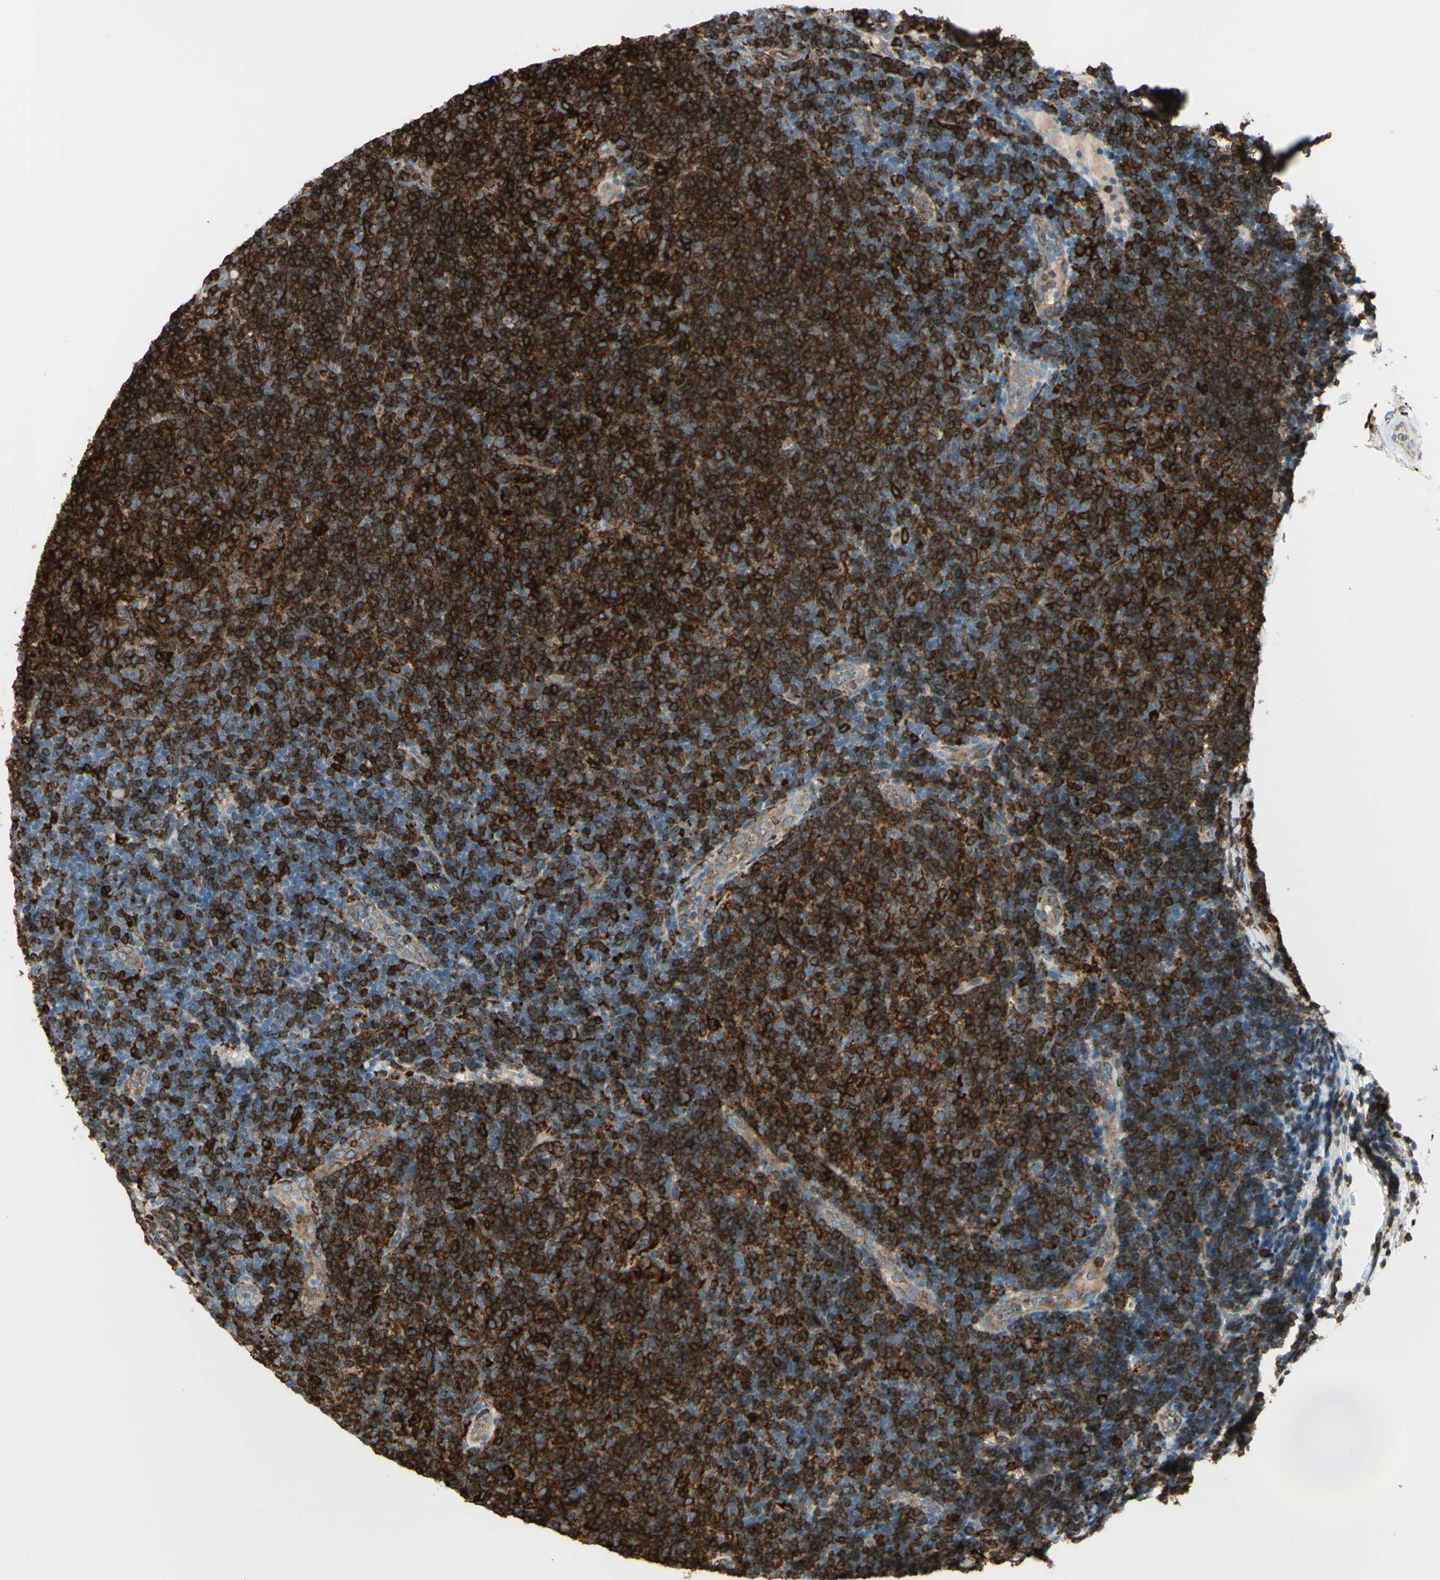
{"staining": {"intensity": "strong", "quantity": ">75%", "location": "cytoplasmic/membranous"}, "tissue": "lymphoma", "cell_type": "Tumor cells", "image_type": "cancer", "snomed": [{"axis": "morphology", "description": "Malignant lymphoma, non-Hodgkin's type, Low grade"}, {"axis": "topography", "description": "Lymph node"}], "caption": "An immunohistochemistry (IHC) histopathology image of neoplastic tissue is shown. Protein staining in brown labels strong cytoplasmic/membranous positivity in low-grade malignant lymphoma, non-Hodgkin's type within tumor cells.", "gene": "CD74", "patient": {"sex": "male", "age": 83}}